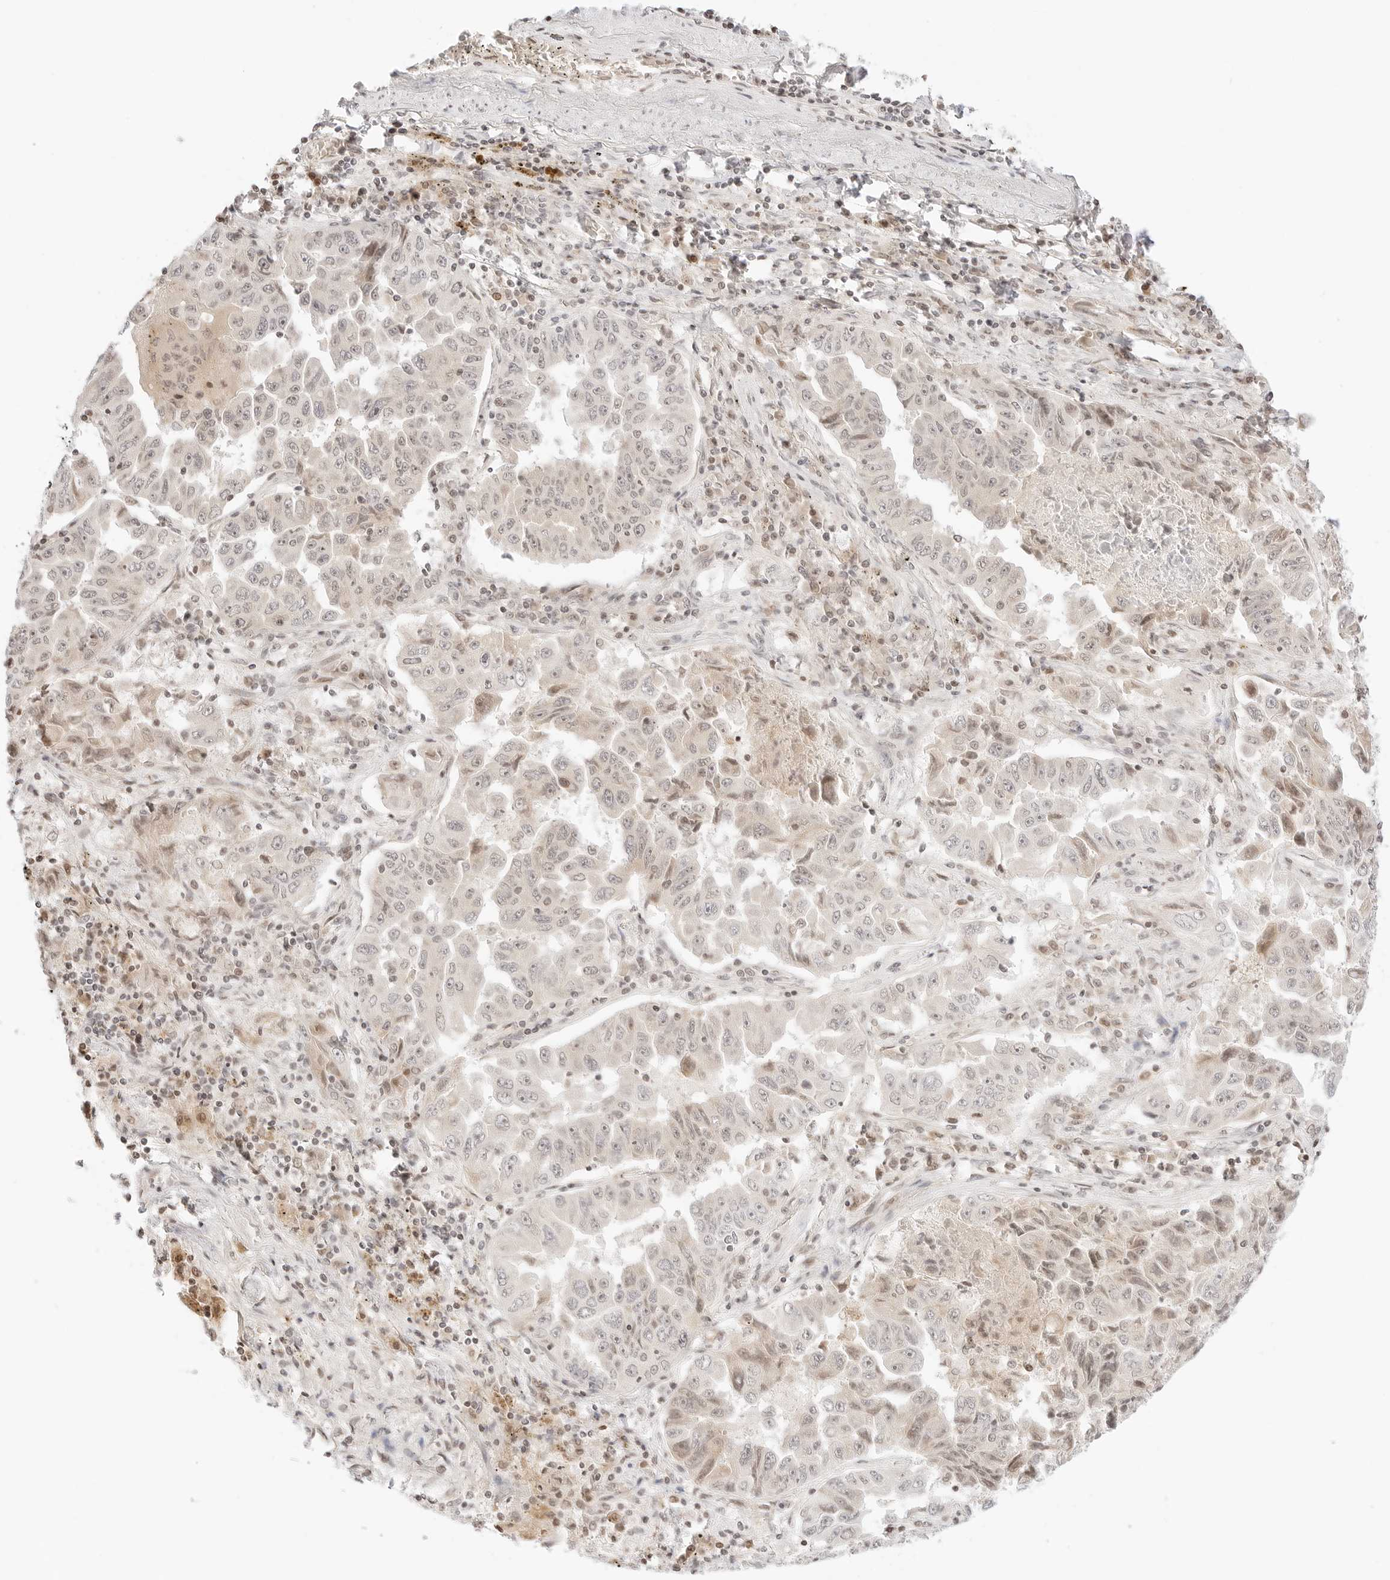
{"staining": {"intensity": "weak", "quantity": "25%-75%", "location": "nuclear"}, "tissue": "lung cancer", "cell_type": "Tumor cells", "image_type": "cancer", "snomed": [{"axis": "morphology", "description": "Adenocarcinoma, NOS"}, {"axis": "topography", "description": "Lung"}], "caption": "This is a histology image of immunohistochemistry (IHC) staining of lung cancer, which shows weak positivity in the nuclear of tumor cells.", "gene": "RPS6KL1", "patient": {"sex": "female", "age": 51}}